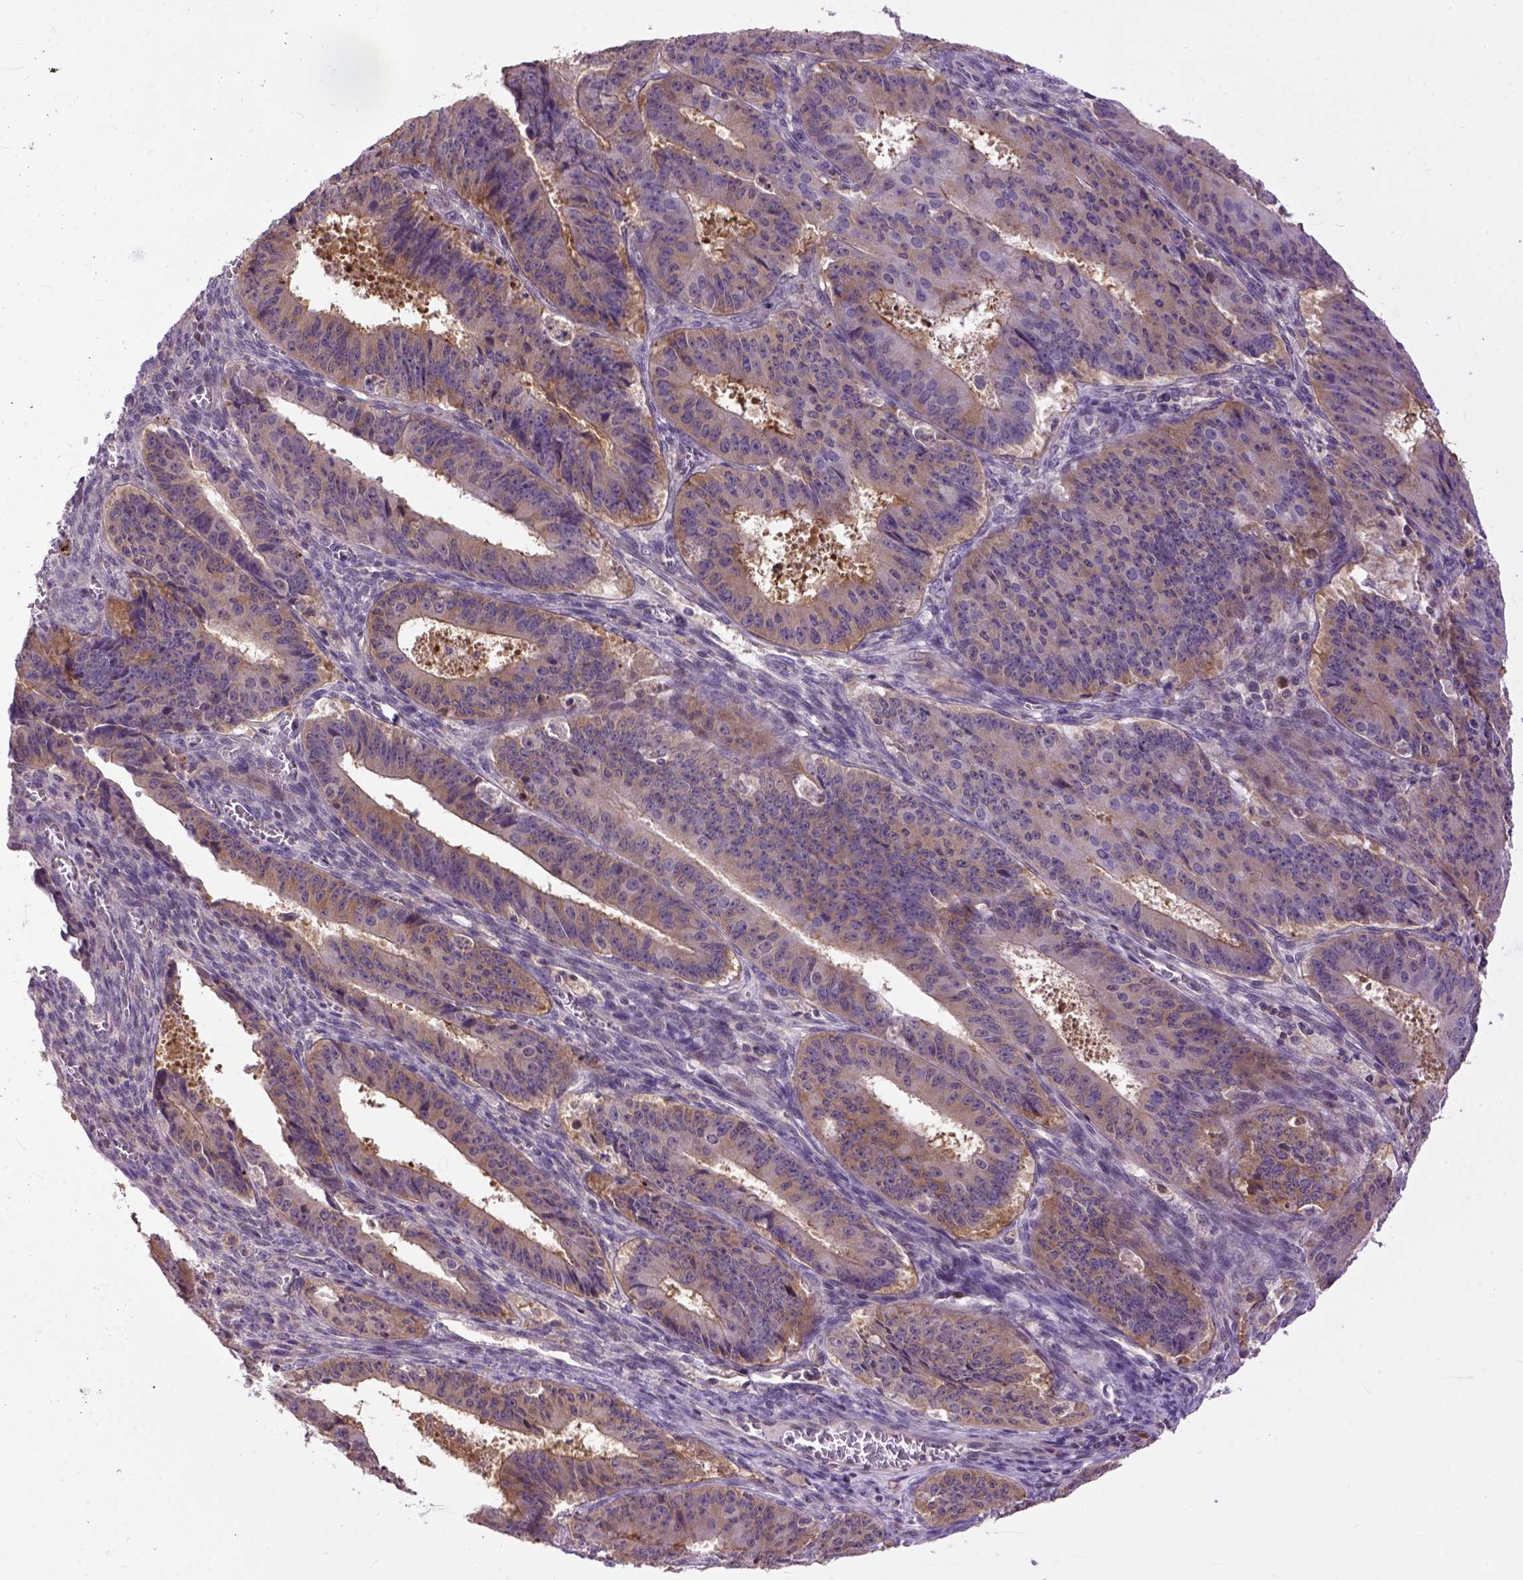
{"staining": {"intensity": "strong", "quantity": "<25%", "location": "cytoplasmic/membranous"}, "tissue": "ovarian cancer", "cell_type": "Tumor cells", "image_type": "cancer", "snomed": [{"axis": "morphology", "description": "Carcinoma, endometroid"}, {"axis": "topography", "description": "Ovary"}], "caption": "Ovarian cancer tissue reveals strong cytoplasmic/membranous positivity in approximately <25% of tumor cells", "gene": "CPNE1", "patient": {"sex": "female", "age": 42}}